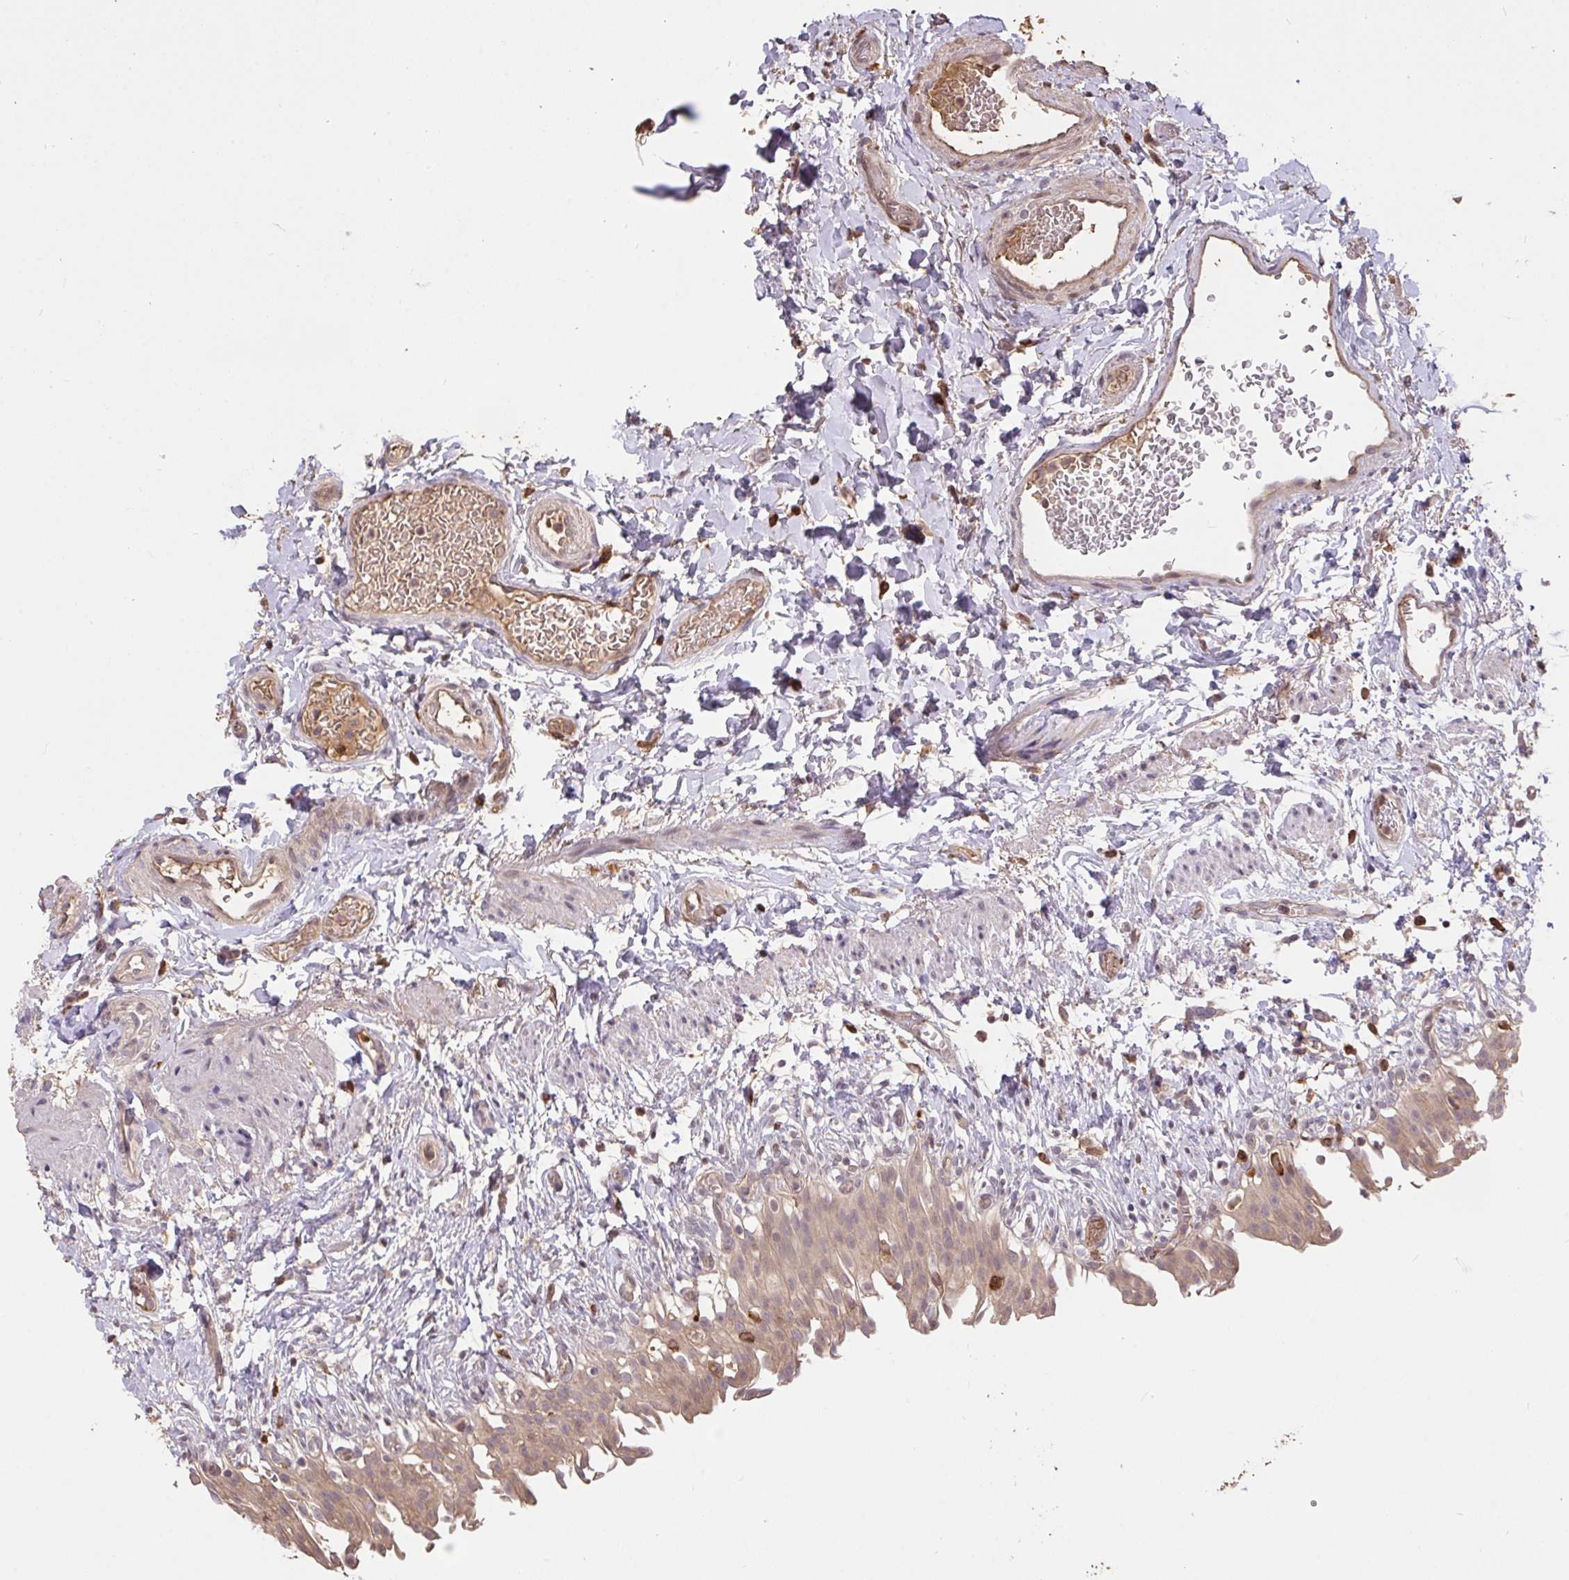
{"staining": {"intensity": "moderate", "quantity": "<25%", "location": "cytoplasmic/membranous,nuclear"}, "tissue": "urinary bladder", "cell_type": "Urothelial cells", "image_type": "normal", "snomed": [{"axis": "morphology", "description": "Normal tissue, NOS"}, {"axis": "topography", "description": "Urinary bladder"}, {"axis": "topography", "description": "Peripheral nerve tissue"}], "caption": "Urinary bladder stained with immunohistochemistry (IHC) demonstrates moderate cytoplasmic/membranous,nuclear staining in about <25% of urothelial cells.", "gene": "FCER1A", "patient": {"sex": "female", "age": 60}}